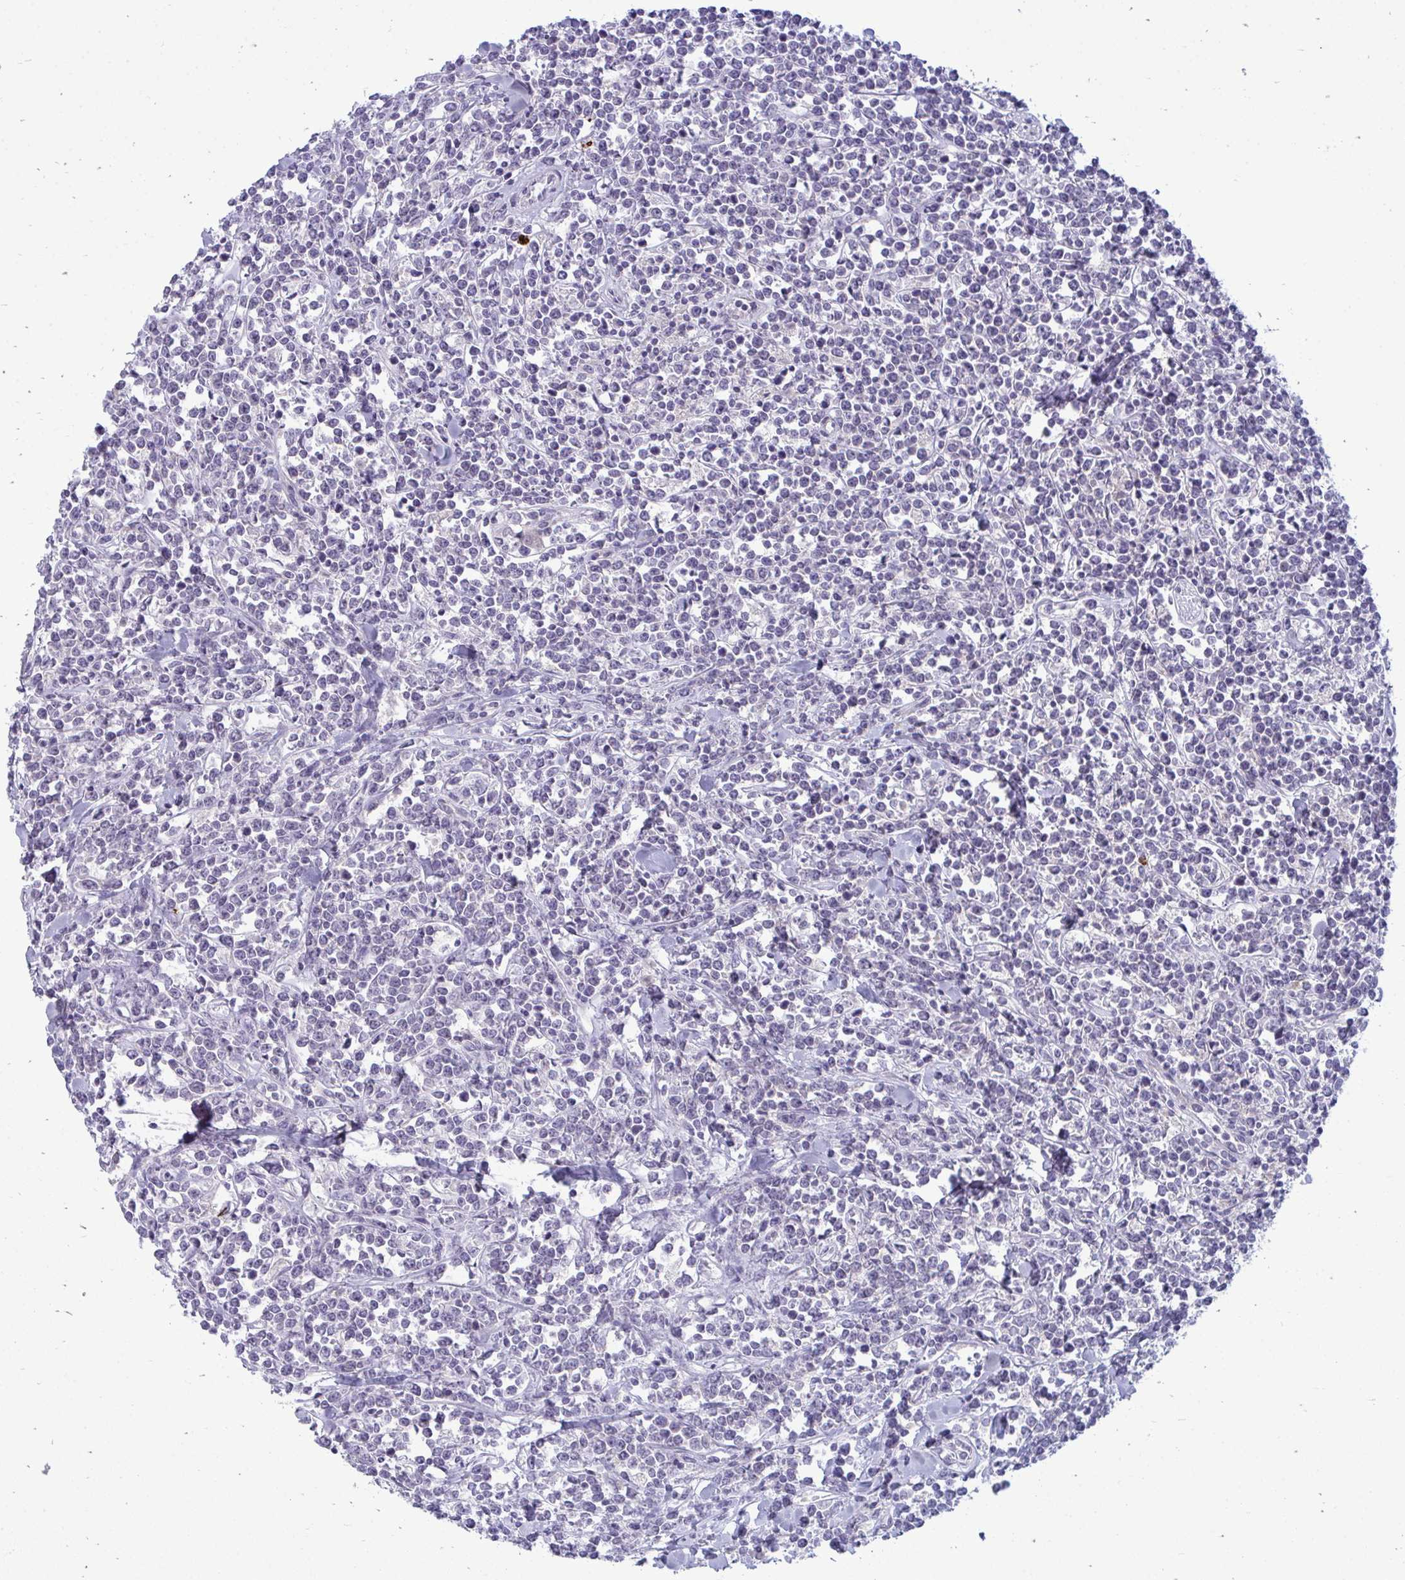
{"staining": {"intensity": "negative", "quantity": "none", "location": "none"}, "tissue": "lymphoma", "cell_type": "Tumor cells", "image_type": "cancer", "snomed": [{"axis": "morphology", "description": "Malignant lymphoma, non-Hodgkin's type, High grade"}, {"axis": "topography", "description": "Small intestine"}, {"axis": "topography", "description": "Colon"}], "caption": "Image shows no protein staining in tumor cells of malignant lymphoma, non-Hodgkin's type (high-grade) tissue.", "gene": "ACSL5", "patient": {"sex": "male", "age": 8}}